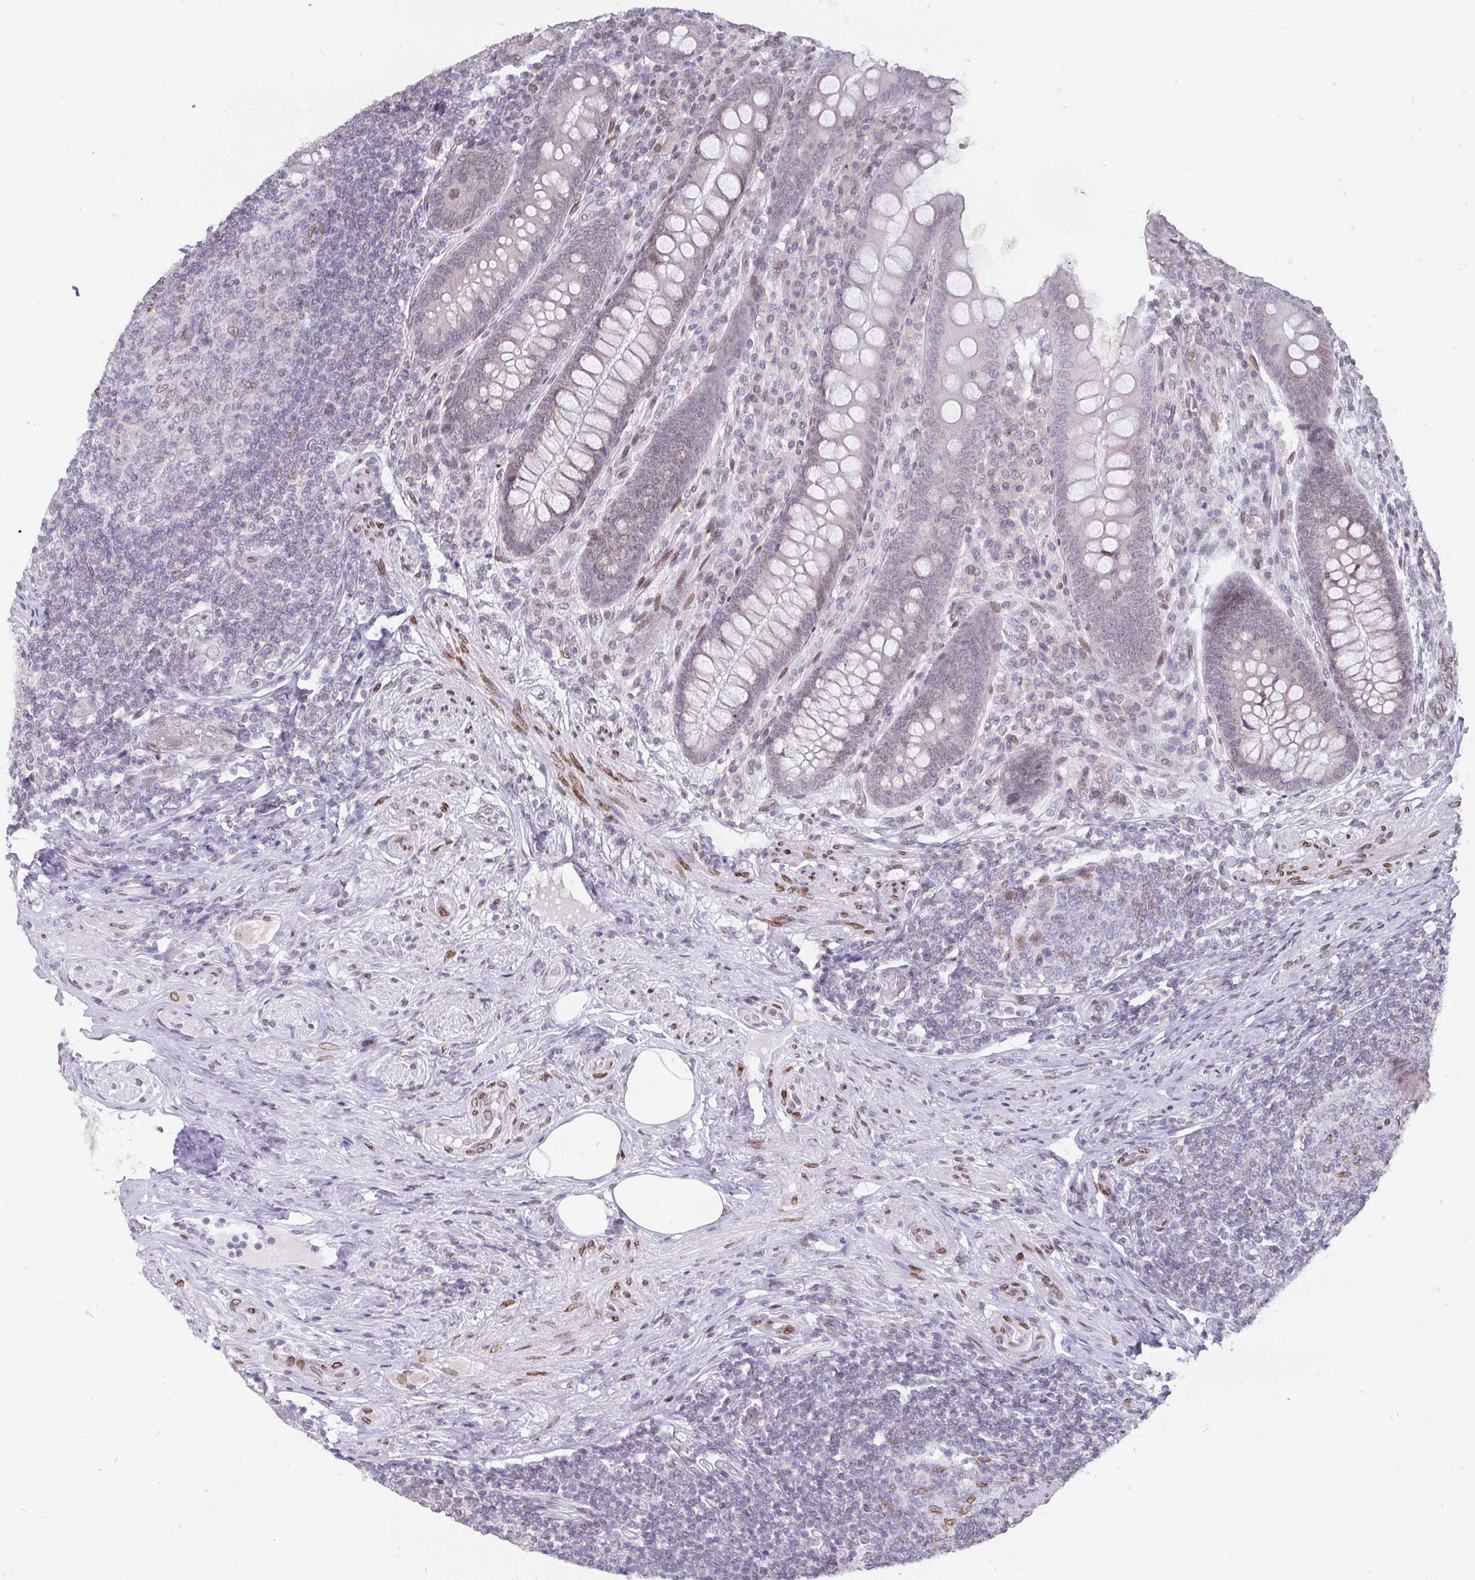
{"staining": {"intensity": "weak", "quantity": "<25%", "location": "nuclear"}, "tissue": "appendix", "cell_type": "Glandular cells", "image_type": "normal", "snomed": [{"axis": "morphology", "description": "Normal tissue, NOS"}, {"axis": "topography", "description": "Appendix"}], "caption": "Micrograph shows no significant protein expression in glandular cells of benign appendix.", "gene": "EMD", "patient": {"sex": "male", "age": 71}}